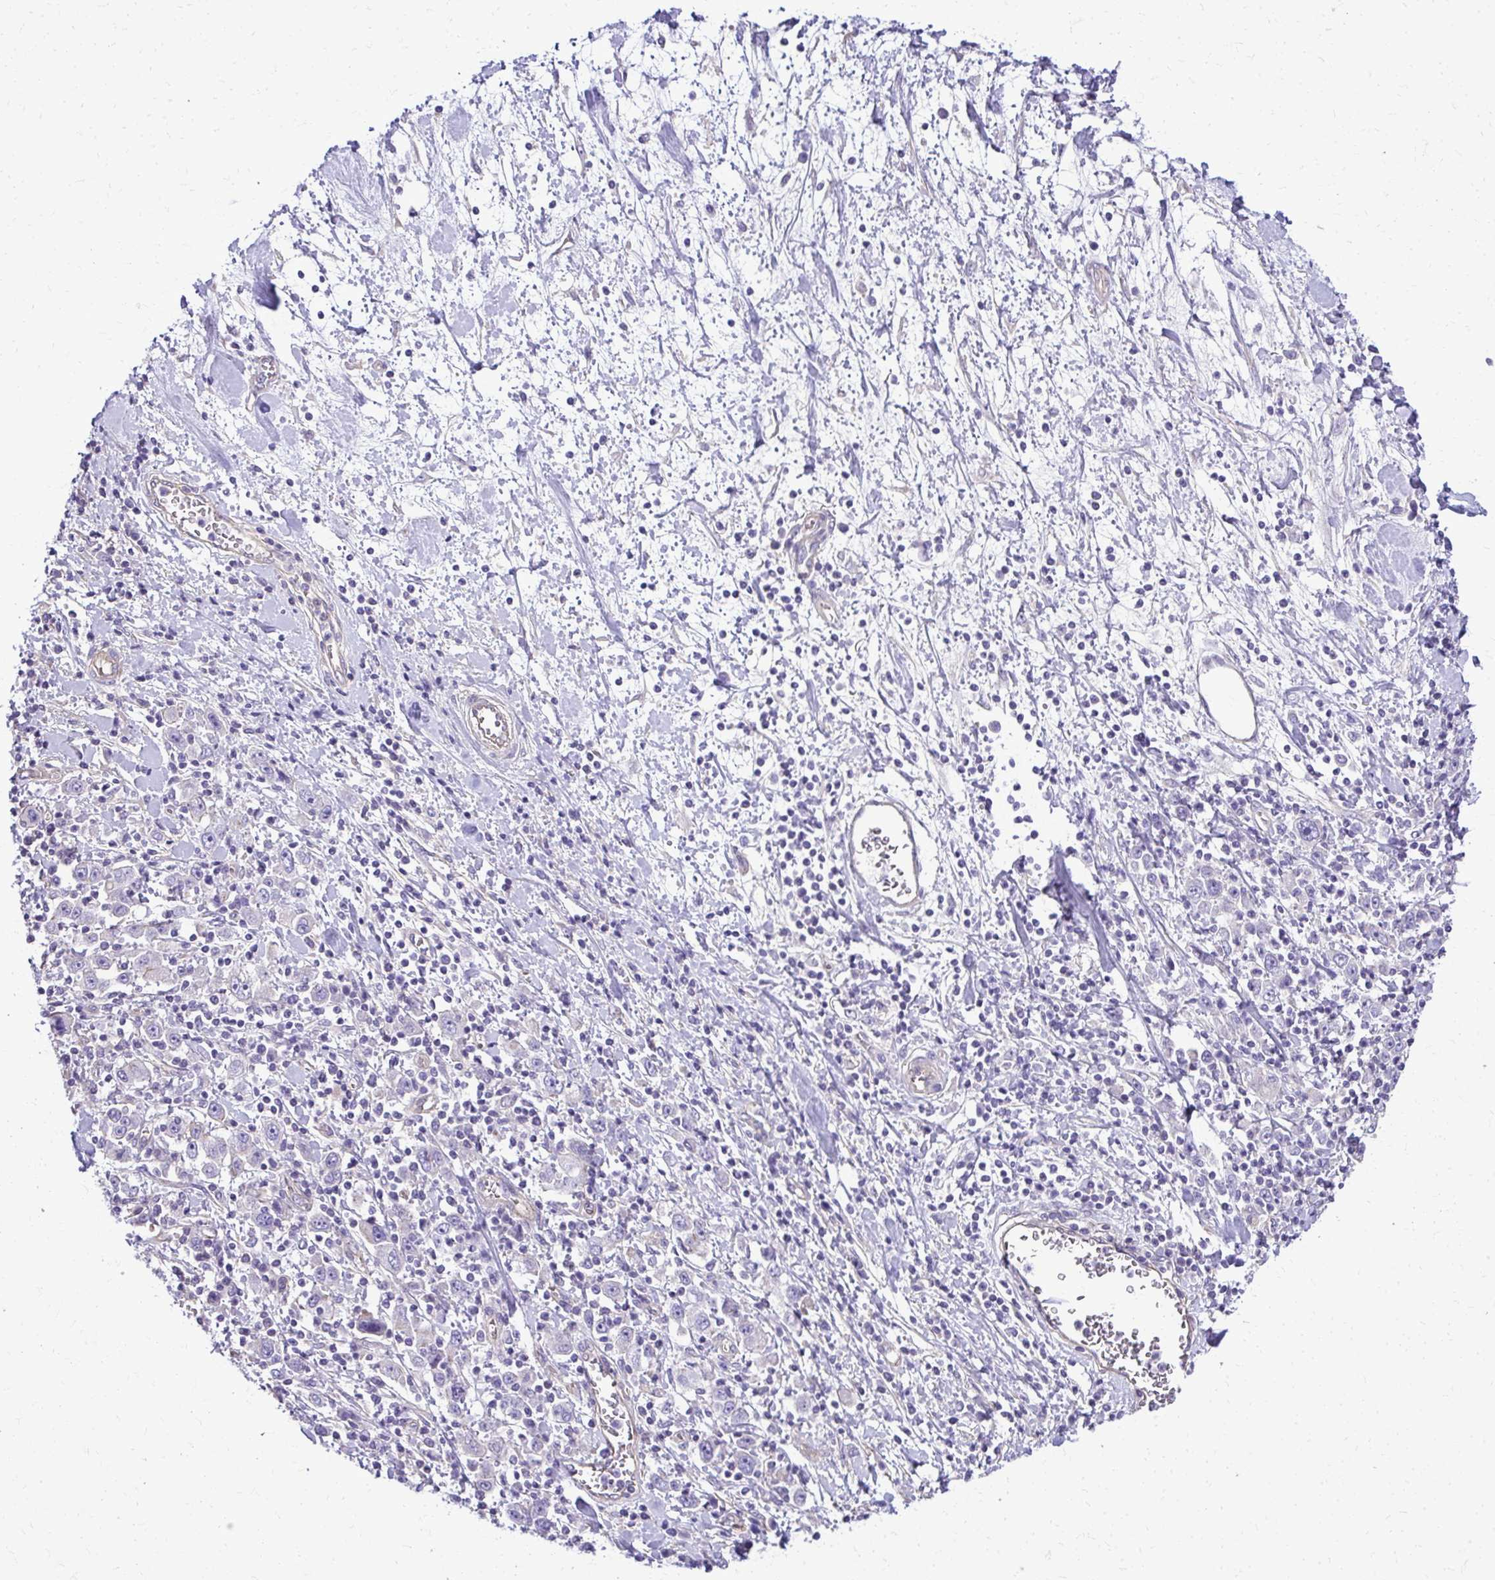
{"staining": {"intensity": "negative", "quantity": "none", "location": "none"}, "tissue": "stomach cancer", "cell_type": "Tumor cells", "image_type": "cancer", "snomed": [{"axis": "morphology", "description": "Normal tissue, NOS"}, {"axis": "morphology", "description": "Adenocarcinoma, NOS"}, {"axis": "topography", "description": "Stomach, upper"}, {"axis": "topography", "description": "Stomach"}], "caption": "A high-resolution photomicrograph shows IHC staining of stomach adenocarcinoma, which displays no significant staining in tumor cells. (DAB (3,3'-diaminobenzidine) immunohistochemistry (IHC), high magnification).", "gene": "RUNDC3B", "patient": {"sex": "male", "age": 59}}